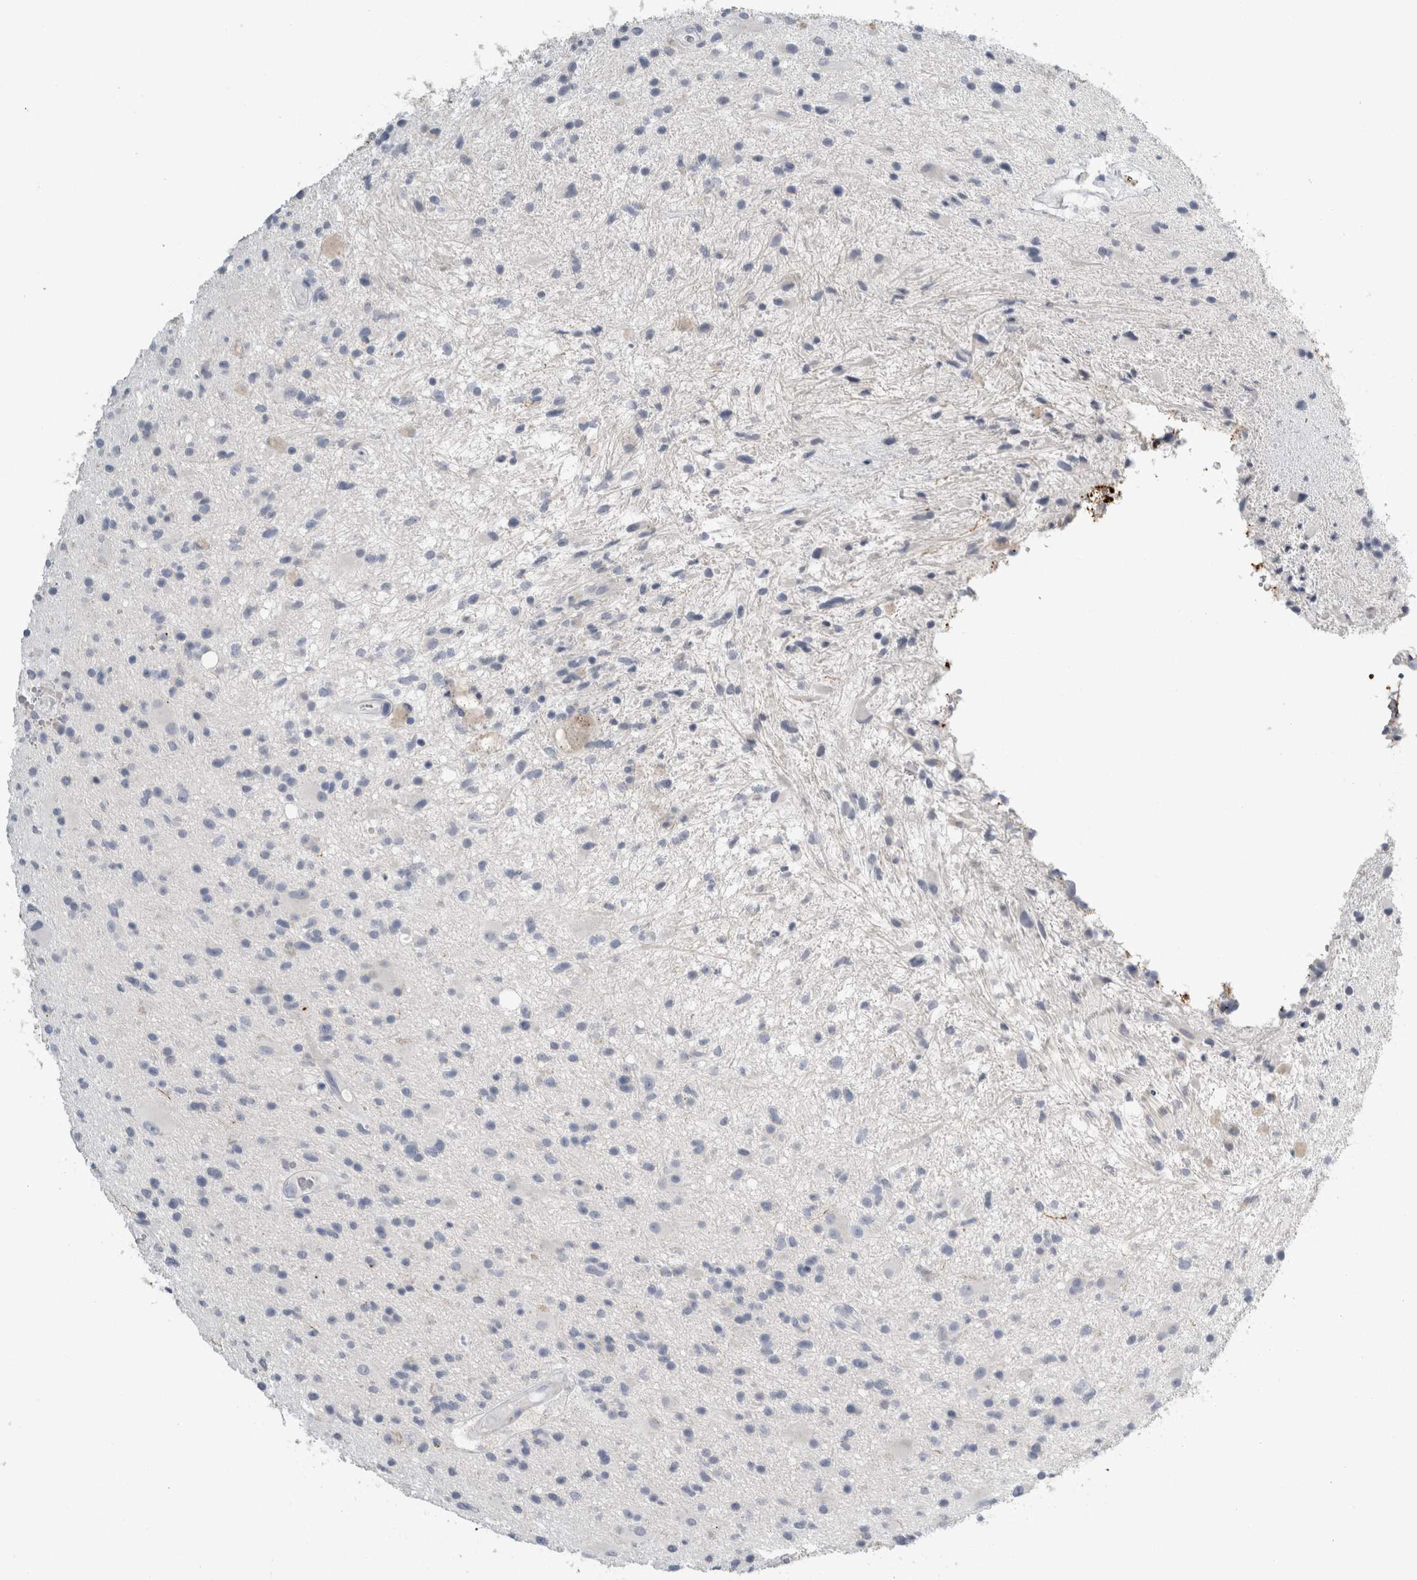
{"staining": {"intensity": "negative", "quantity": "none", "location": "none"}, "tissue": "glioma", "cell_type": "Tumor cells", "image_type": "cancer", "snomed": [{"axis": "morphology", "description": "Glioma, malignant, High grade"}, {"axis": "topography", "description": "Brain"}], "caption": "IHC micrograph of neoplastic tissue: human glioma stained with DAB reveals no significant protein expression in tumor cells.", "gene": "NEFM", "patient": {"sex": "male", "age": 33}}